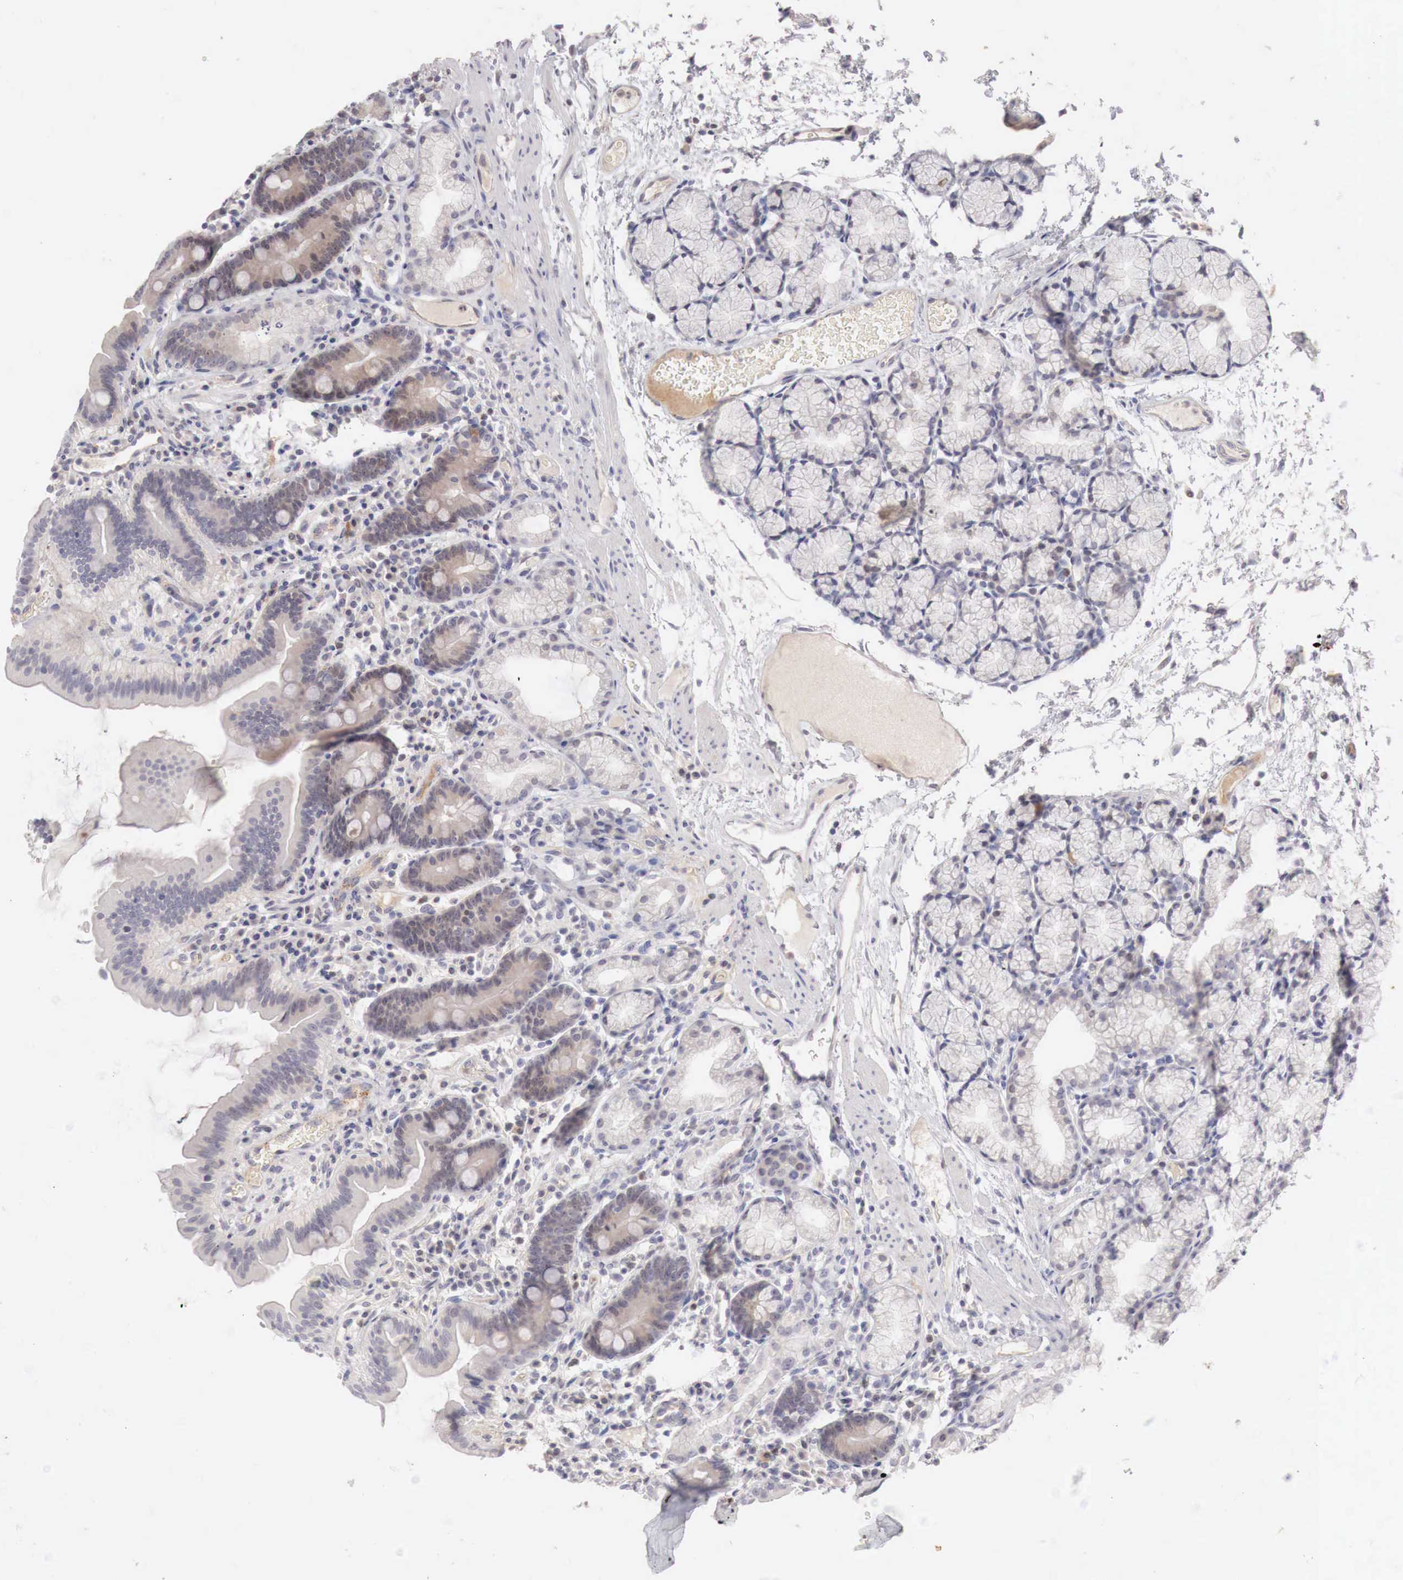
{"staining": {"intensity": "weak", "quantity": "25%-75%", "location": "cytoplasmic/membranous"}, "tissue": "duodenum", "cell_type": "Glandular cells", "image_type": "normal", "snomed": [{"axis": "morphology", "description": "Normal tissue, NOS"}, {"axis": "topography", "description": "Duodenum"}], "caption": "Brown immunohistochemical staining in normal duodenum reveals weak cytoplasmic/membranous staining in approximately 25%-75% of glandular cells.", "gene": "GATA1", "patient": {"sex": "female", "age": 48}}